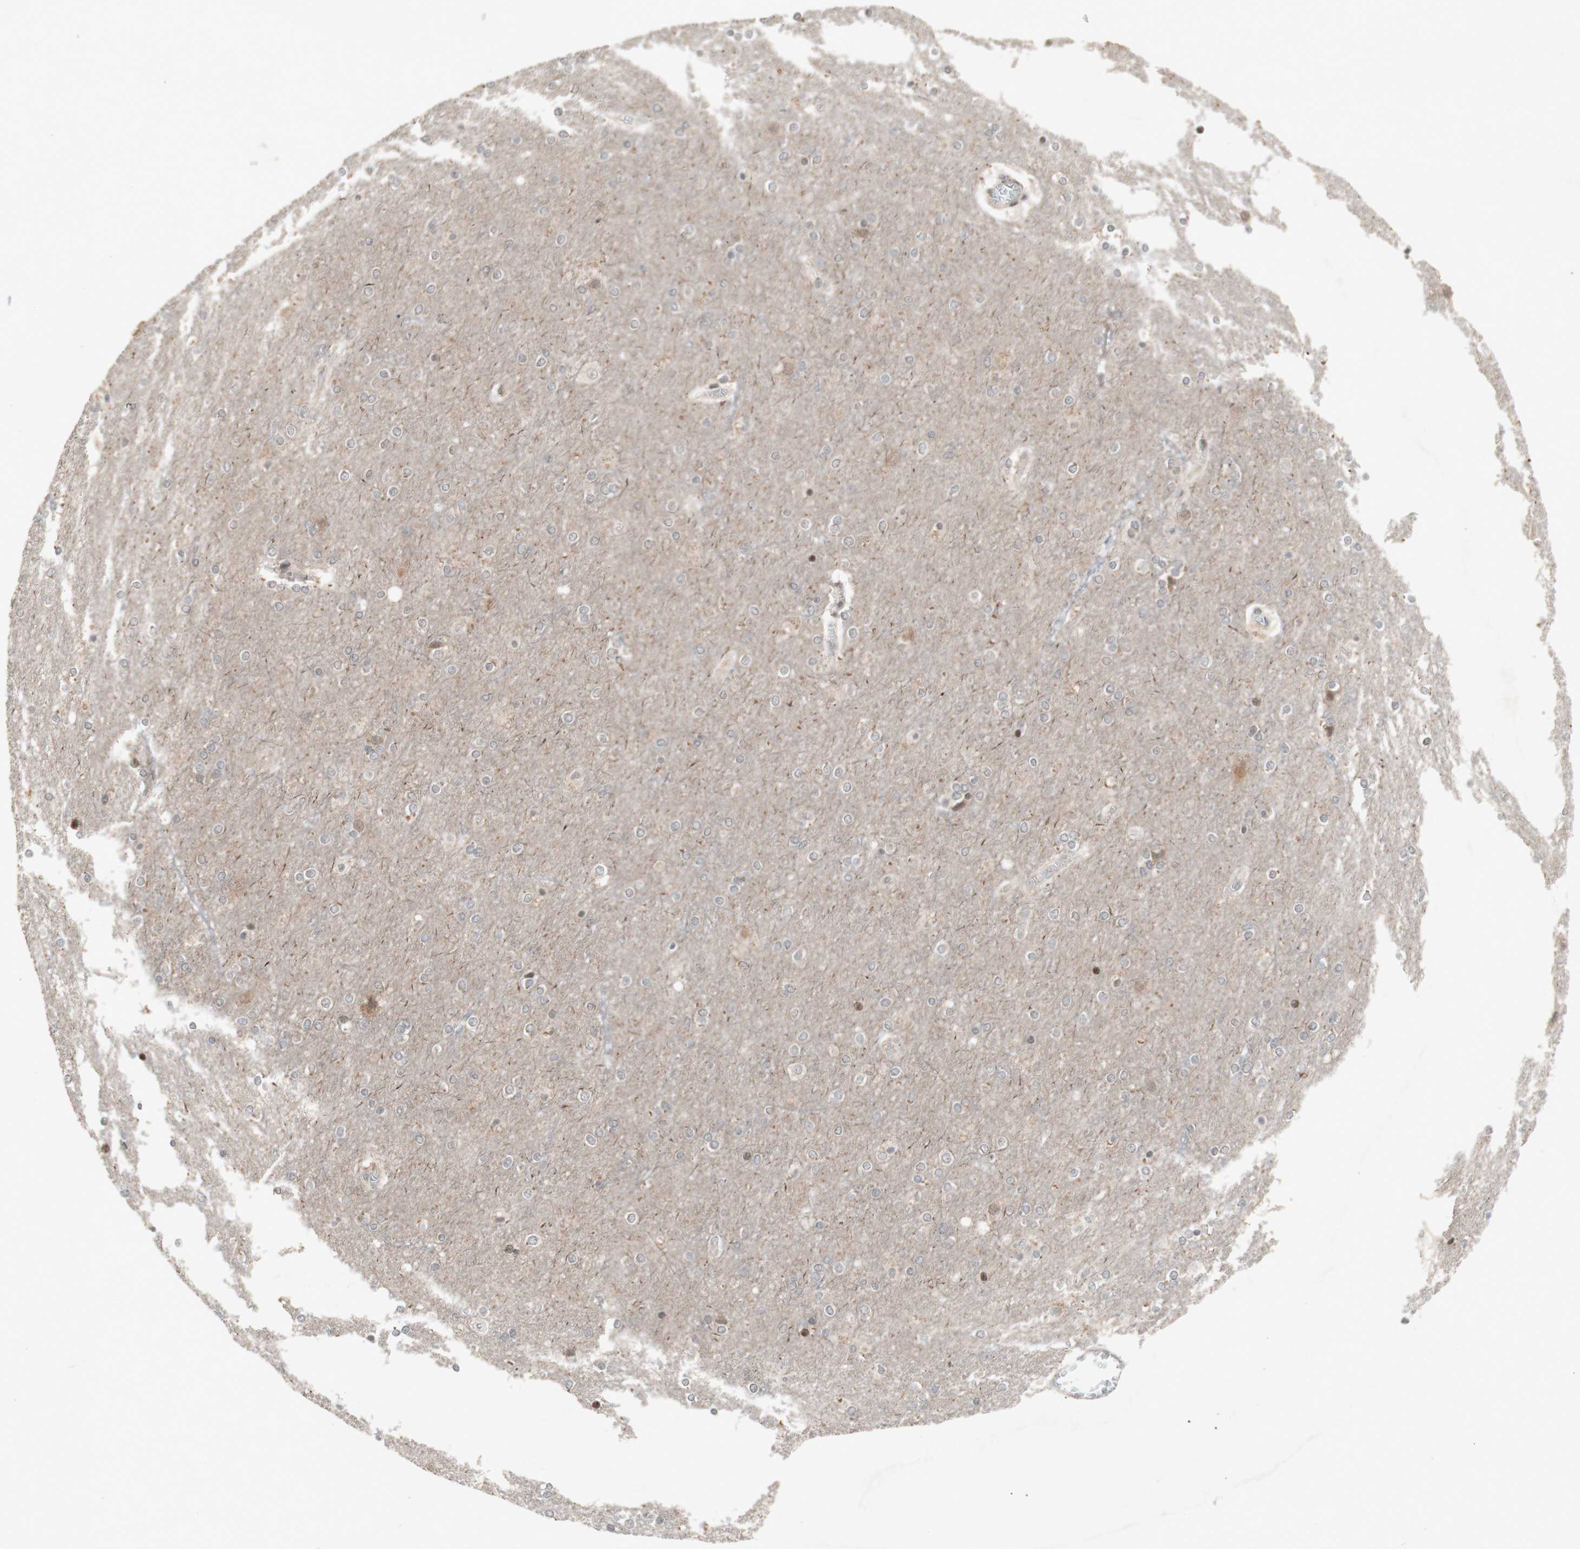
{"staining": {"intensity": "negative", "quantity": "none", "location": "none"}, "tissue": "cerebral cortex", "cell_type": "Endothelial cells", "image_type": "normal", "snomed": [{"axis": "morphology", "description": "Normal tissue, NOS"}, {"axis": "topography", "description": "Cerebral cortex"}], "caption": "Immunohistochemistry (IHC) histopathology image of unremarkable cerebral cortex: human cerebral cortex stained with DAB (3,3'-diaminobenzidine) displays no significant protein expression in endothelial cells.", "gene": "PLXNA1", "patient": {"sex": "female", "age": 54}}